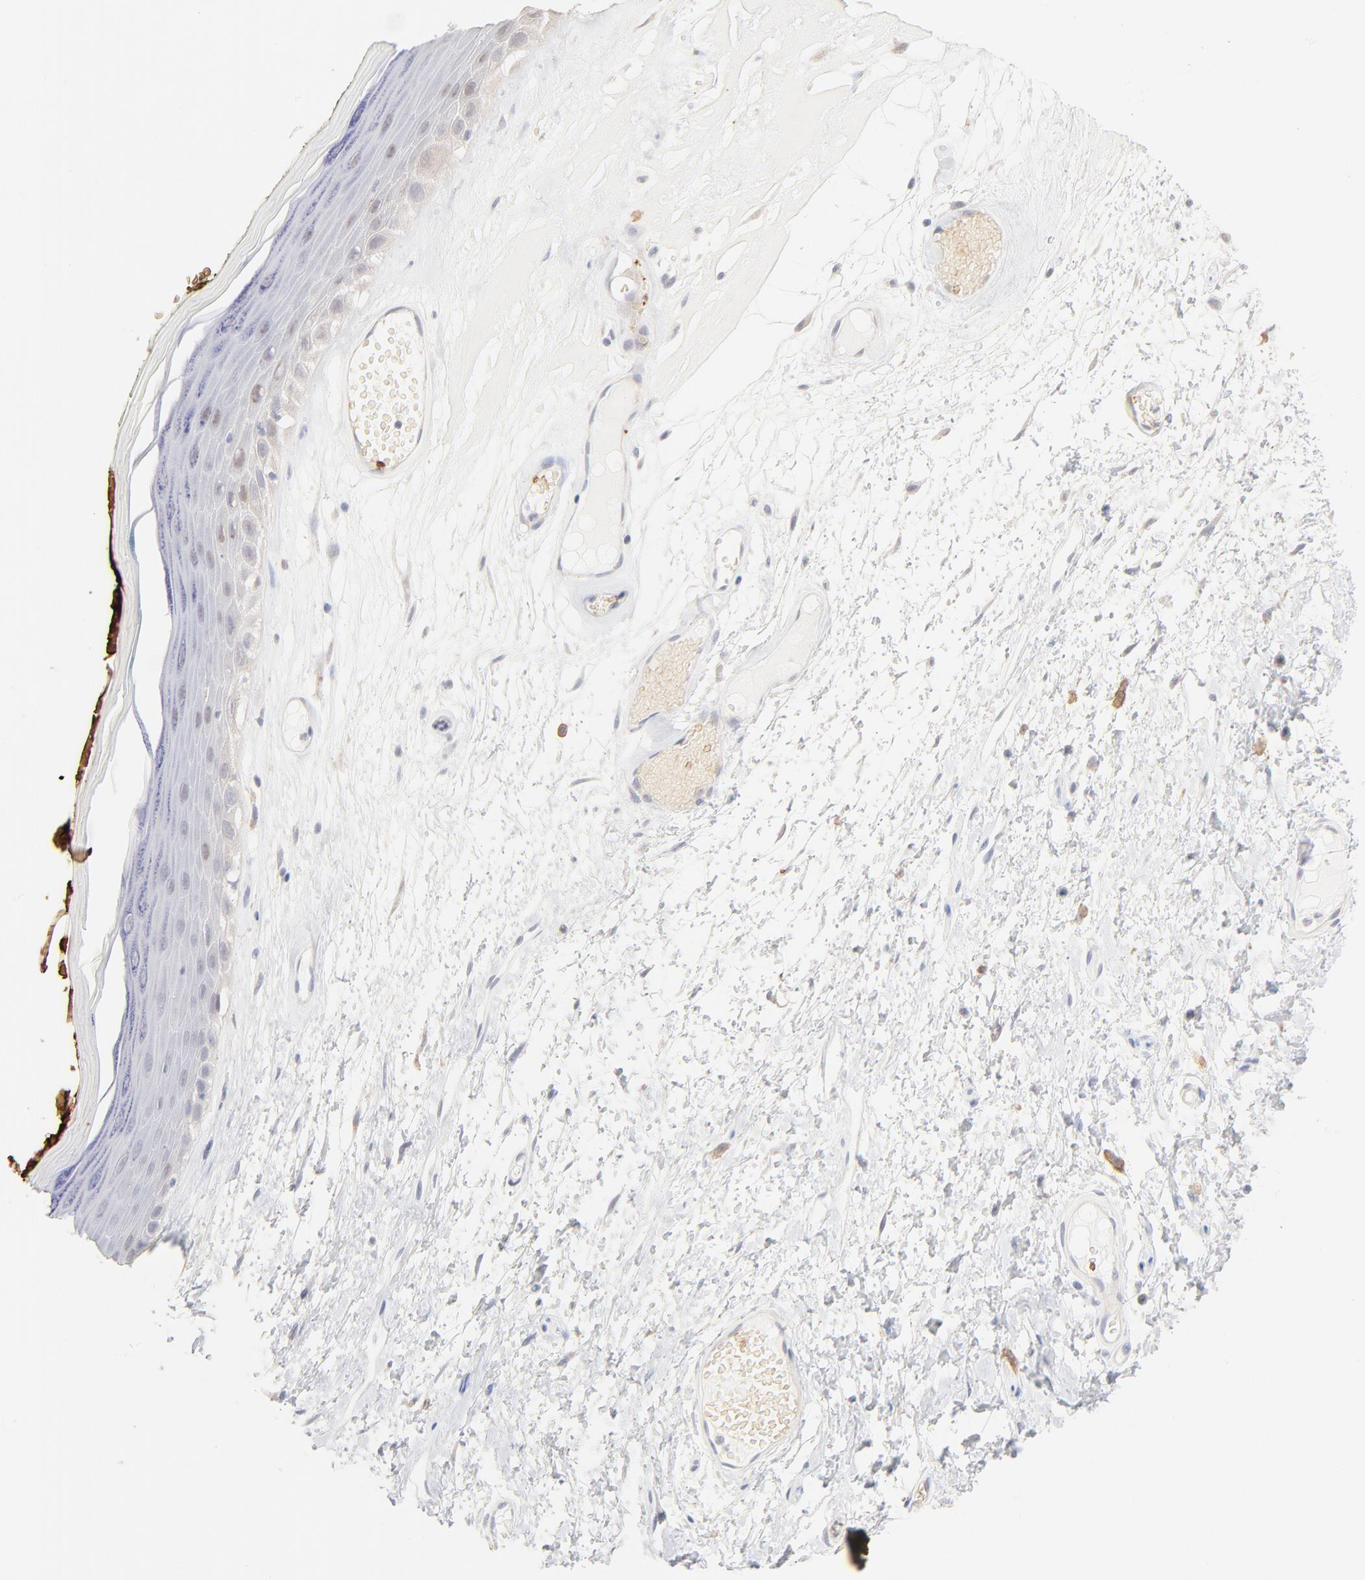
{"staining": {"intensity": "negative", "quantity": "none", "location": "none"}, "tissue": "skin", "cell_type": "Epidermal cells", "image_type": "normal", "snomed": [{"axis": "morphology", "description": "Normal tissue, NOS"}, {"axis": "morphology", "description": "Inflammation, NOS"}, {"axis": "topography", "description": "Vulva"}], "caption": "There is no significant staining in epidermal cells of skin. The staining is performed using DAB (3,3'-diaminobenzidine) brown chromogen with nuclei counter-stained in using hematoxylin.", "gene": "SPTB", "patient": {"sex": "female", "age": 84}}